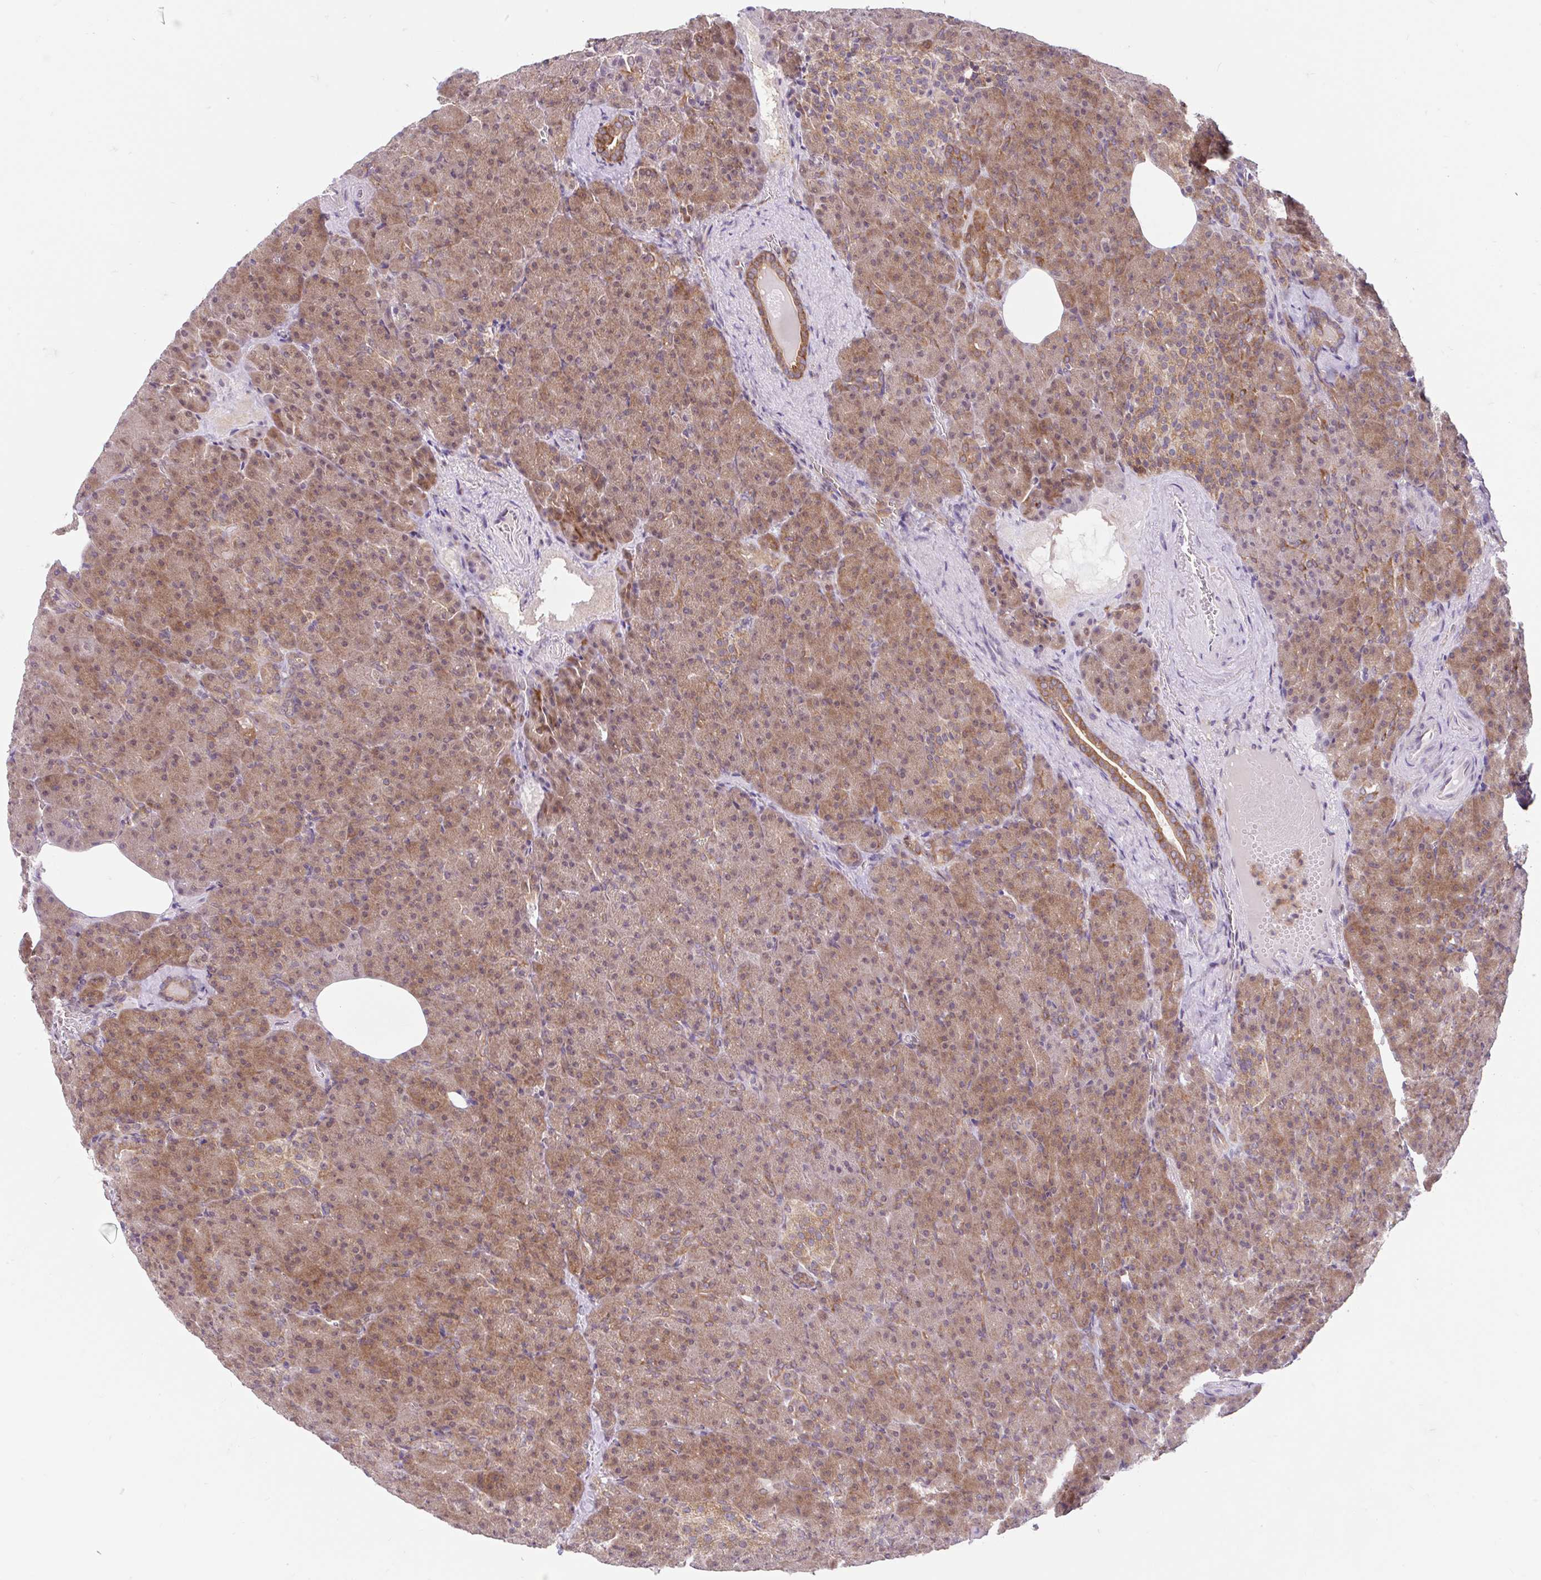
{"staining": {"intensity": "moderate", "quantity": ">75%", "location": "cytoplasmic/membranous,nuclear"}, "tissue": "pancreas", "cell_type": "Exocrine glandular cells", "image_type": "normal", "snomed": [{"axis": "morphology", "description": "Normal tissue, NOS"}, {"axis": "topography", "description": "Pancreas"}], "caption": "Protein staining reveals moderate cytoplasmic/membranous,nuclear expression in approximately >75% of exocrine glandular cells in benign pancreas.", "gene": "RALBP1", "patient": {"sex": "female", "age": 74}}